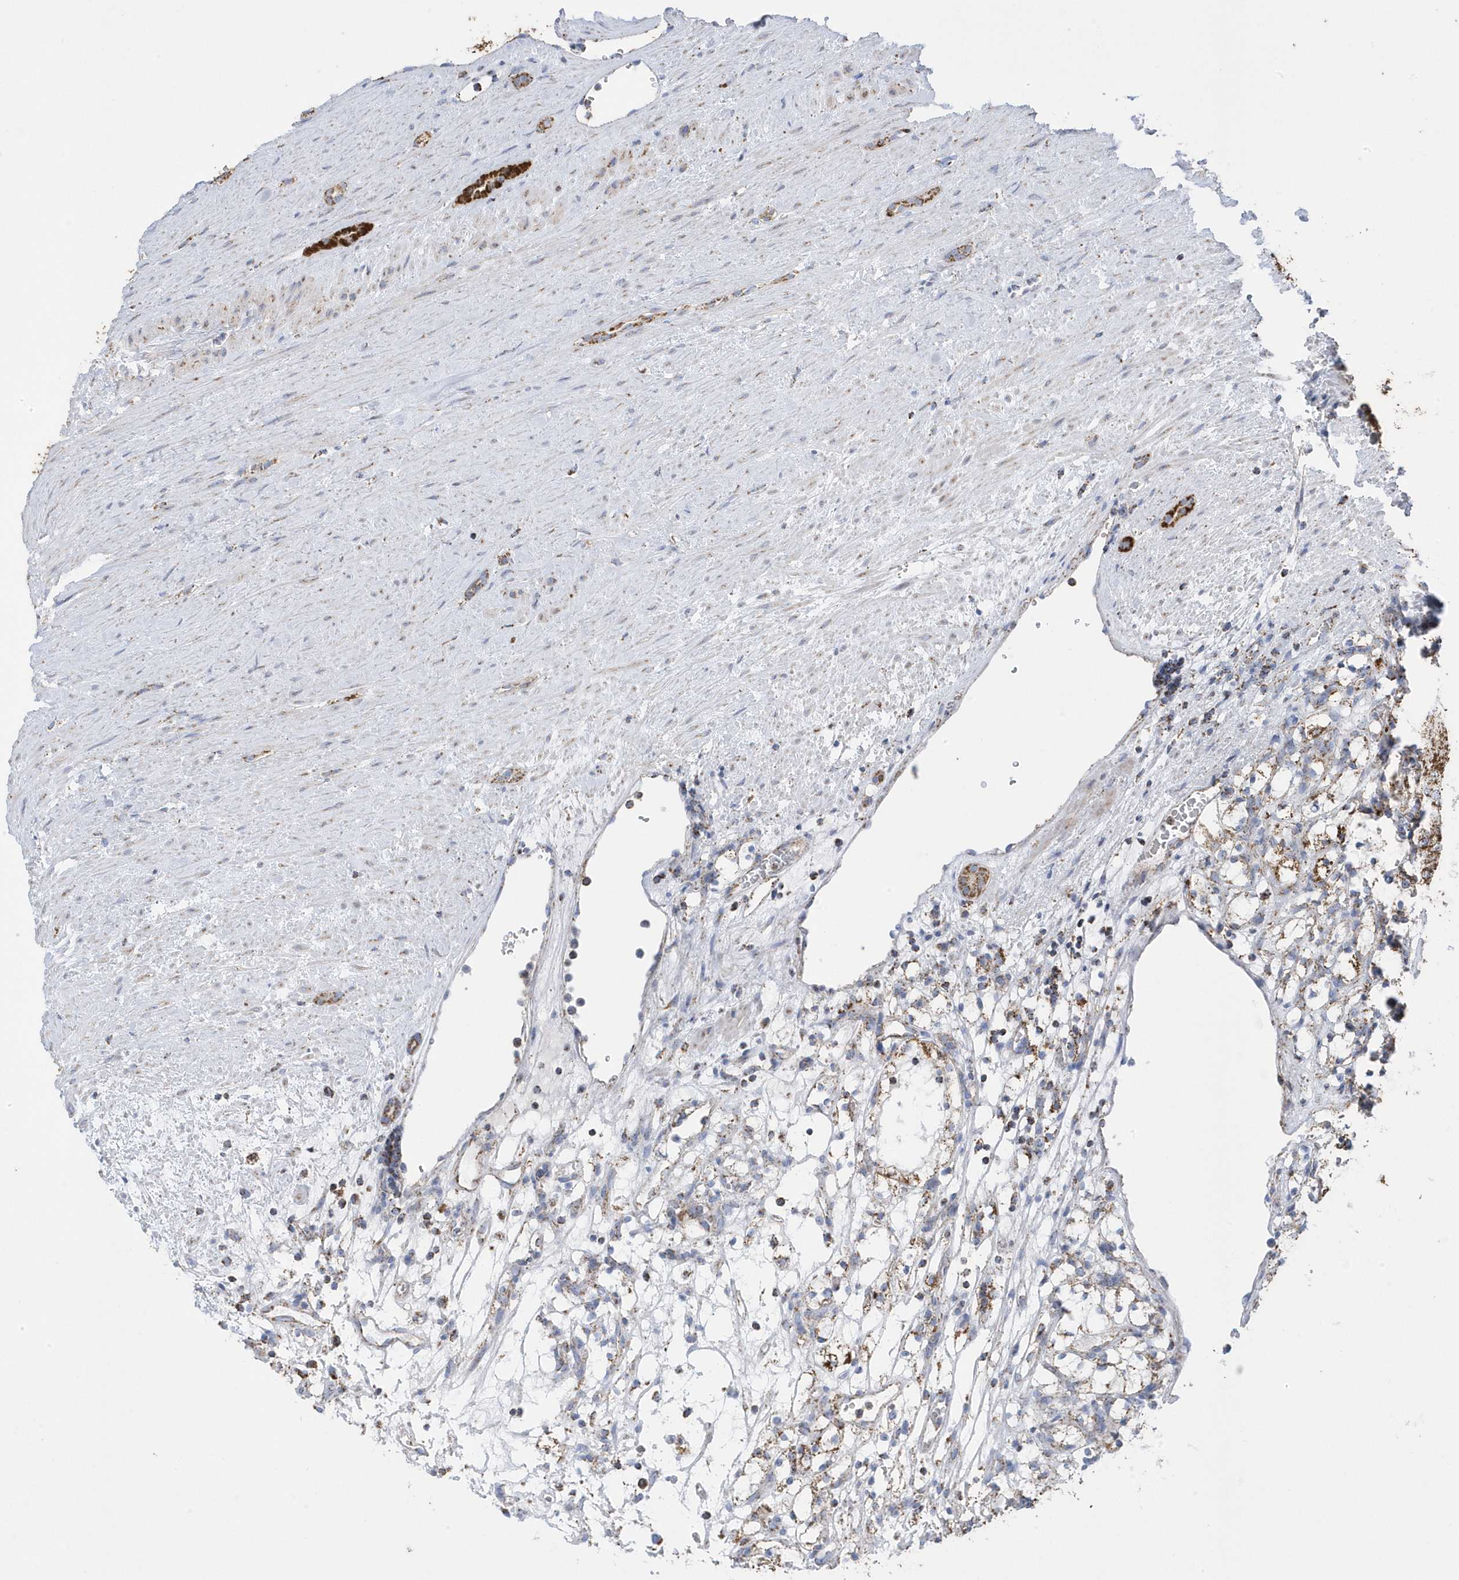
{"staining": {"intensity": "moderate", "quantity": "<25%", "location": "cytoplasmic/membranous"}, "tissue": "renal cancer", "cell_type": "Tumor cells", "image_type": "cancer", "snomed": [{"axis": "morphology", "description": "Adenocarcinoma, NOS"}, {"axis": "topography", "description": "Kidney"}], "caption": "Tumor cells reveal low levels of moderate cytoplasmic/membranous staining in about <25% of cells in renal adenocarcinoma. Nuclei are stained in blue.", "gene": "GTPBP8", "patient": {"sex": "female", "age": 69}}